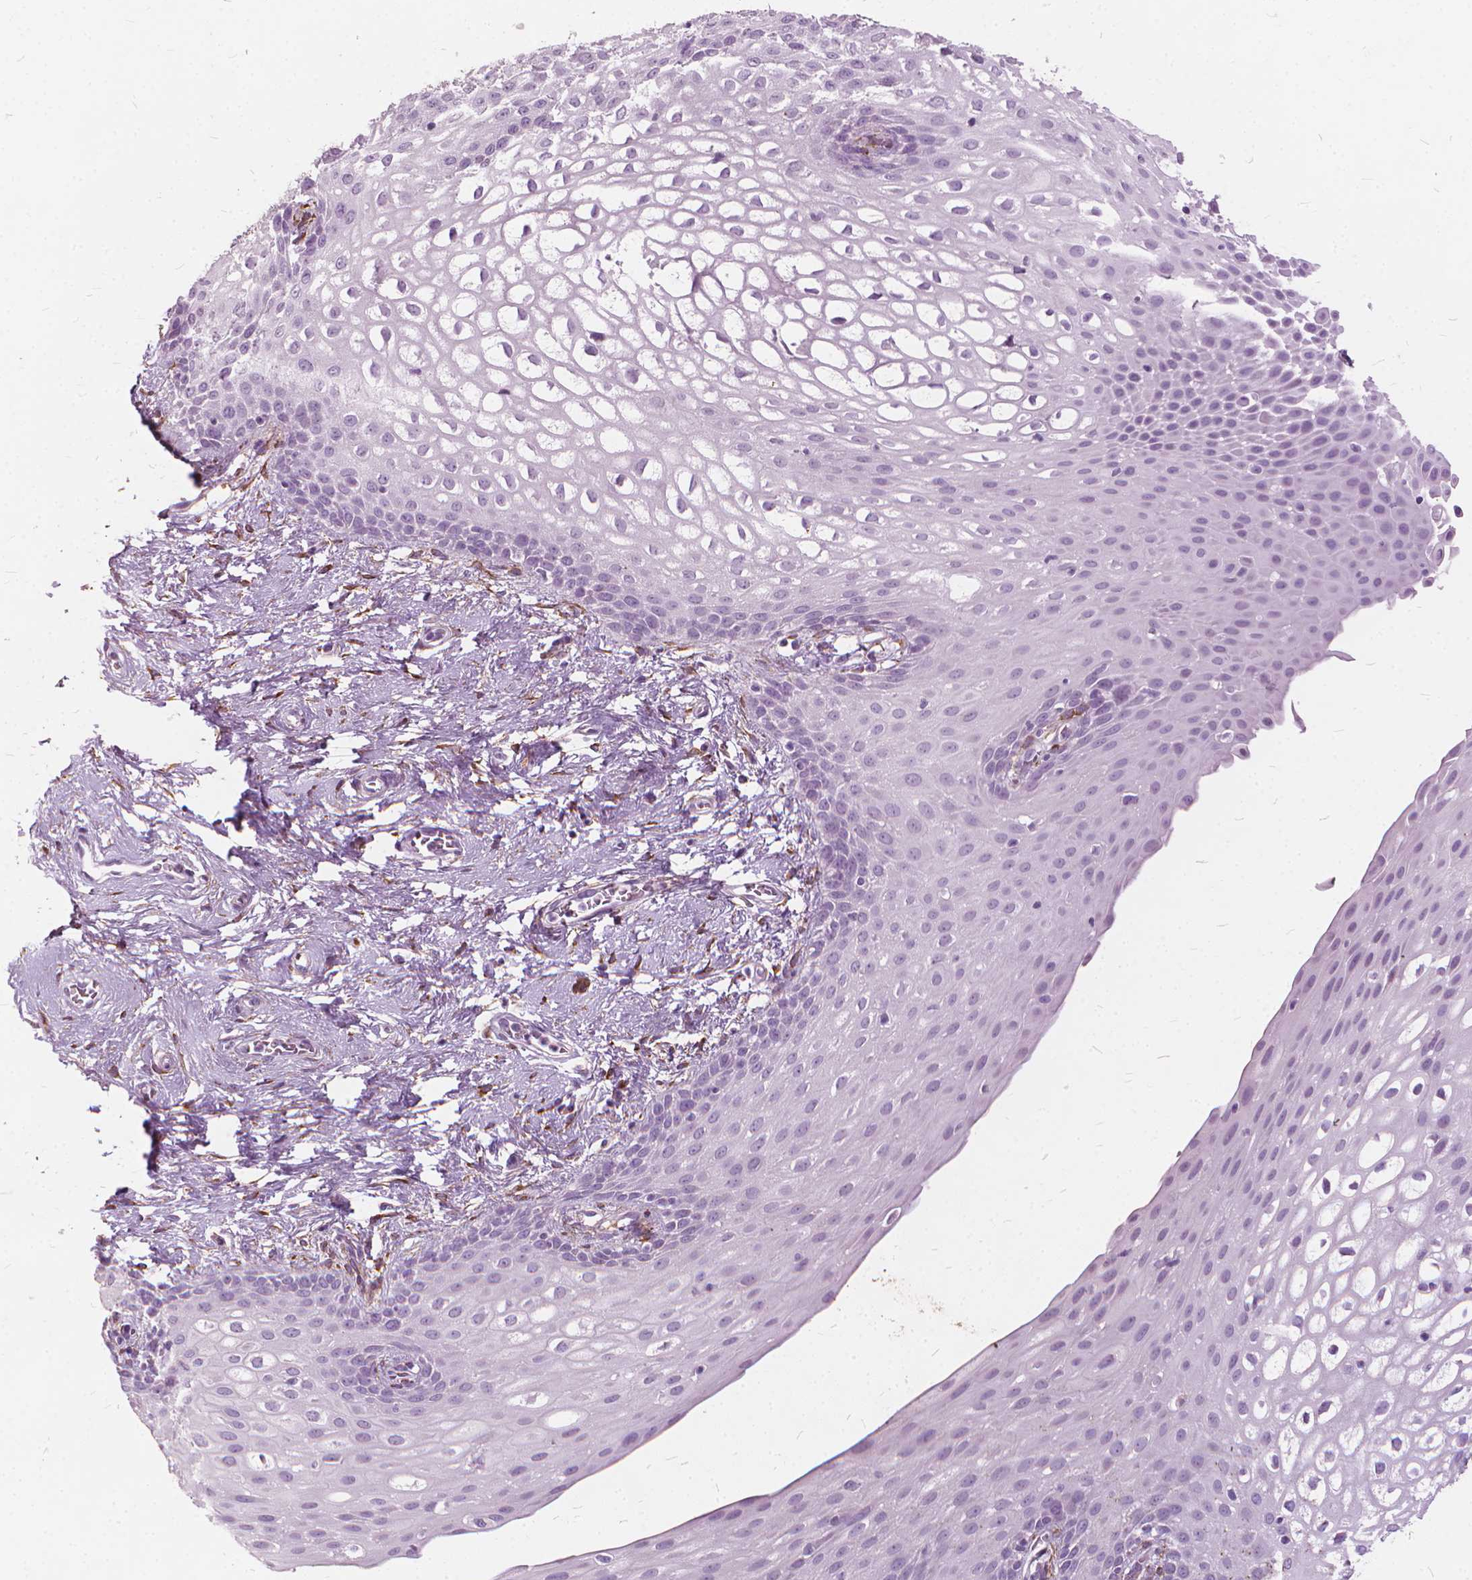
{"staining": {"intensity": "negative", "quantity": "none", "location": "none"}, "tissue": "skin", "cell_type": "Epidermal cells", "image_type": "normal", "snomed": [{"axis": "morphology", "description": "Normal tissue, NOS"}, {"axis": "topography", "description": "Anal"}], "caption": "Normal skin was stained to show a protein in brown. There is no significant positivity in epidermal cells.", "gene": "DNM1", "patient": {"sex": "female", "age": 46}}